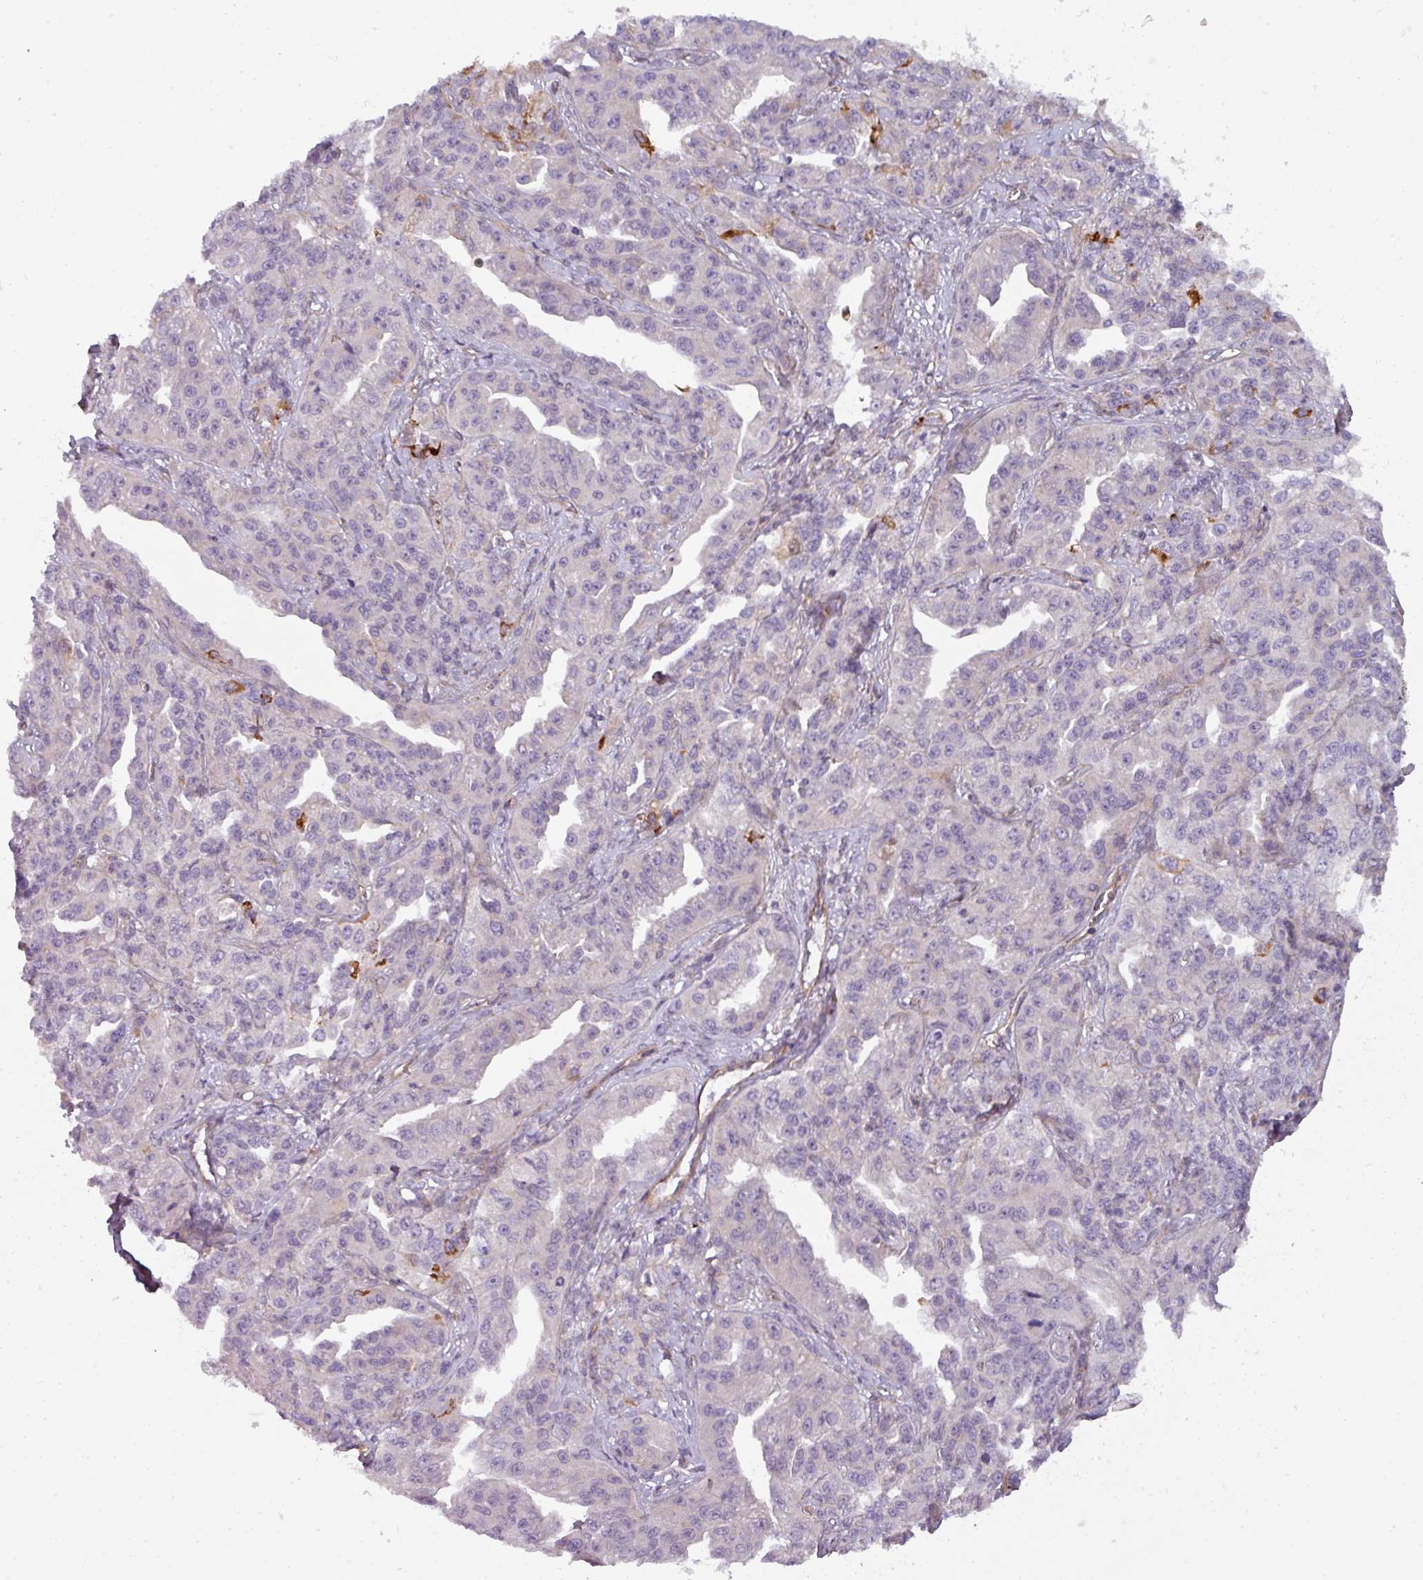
{"staining": {"intensity": "negative", "quantity": "none", "location": "none"}, "tissue": "ovarian cancer", "cell_type": "Tumor cells", "image_type": "cancer", "snomed": [{"axis": "morphology", "description": "Cystadenocarcinoma, serous, NOS"}, {"axis": "topography", "description": "Ovary"}], "caption": "The image reveals no significant expression in tumor cells of ovarian serous cystadenocarcinoma.", "gene": "BUD23", "patient": {"sex": "female", "age": 75}}